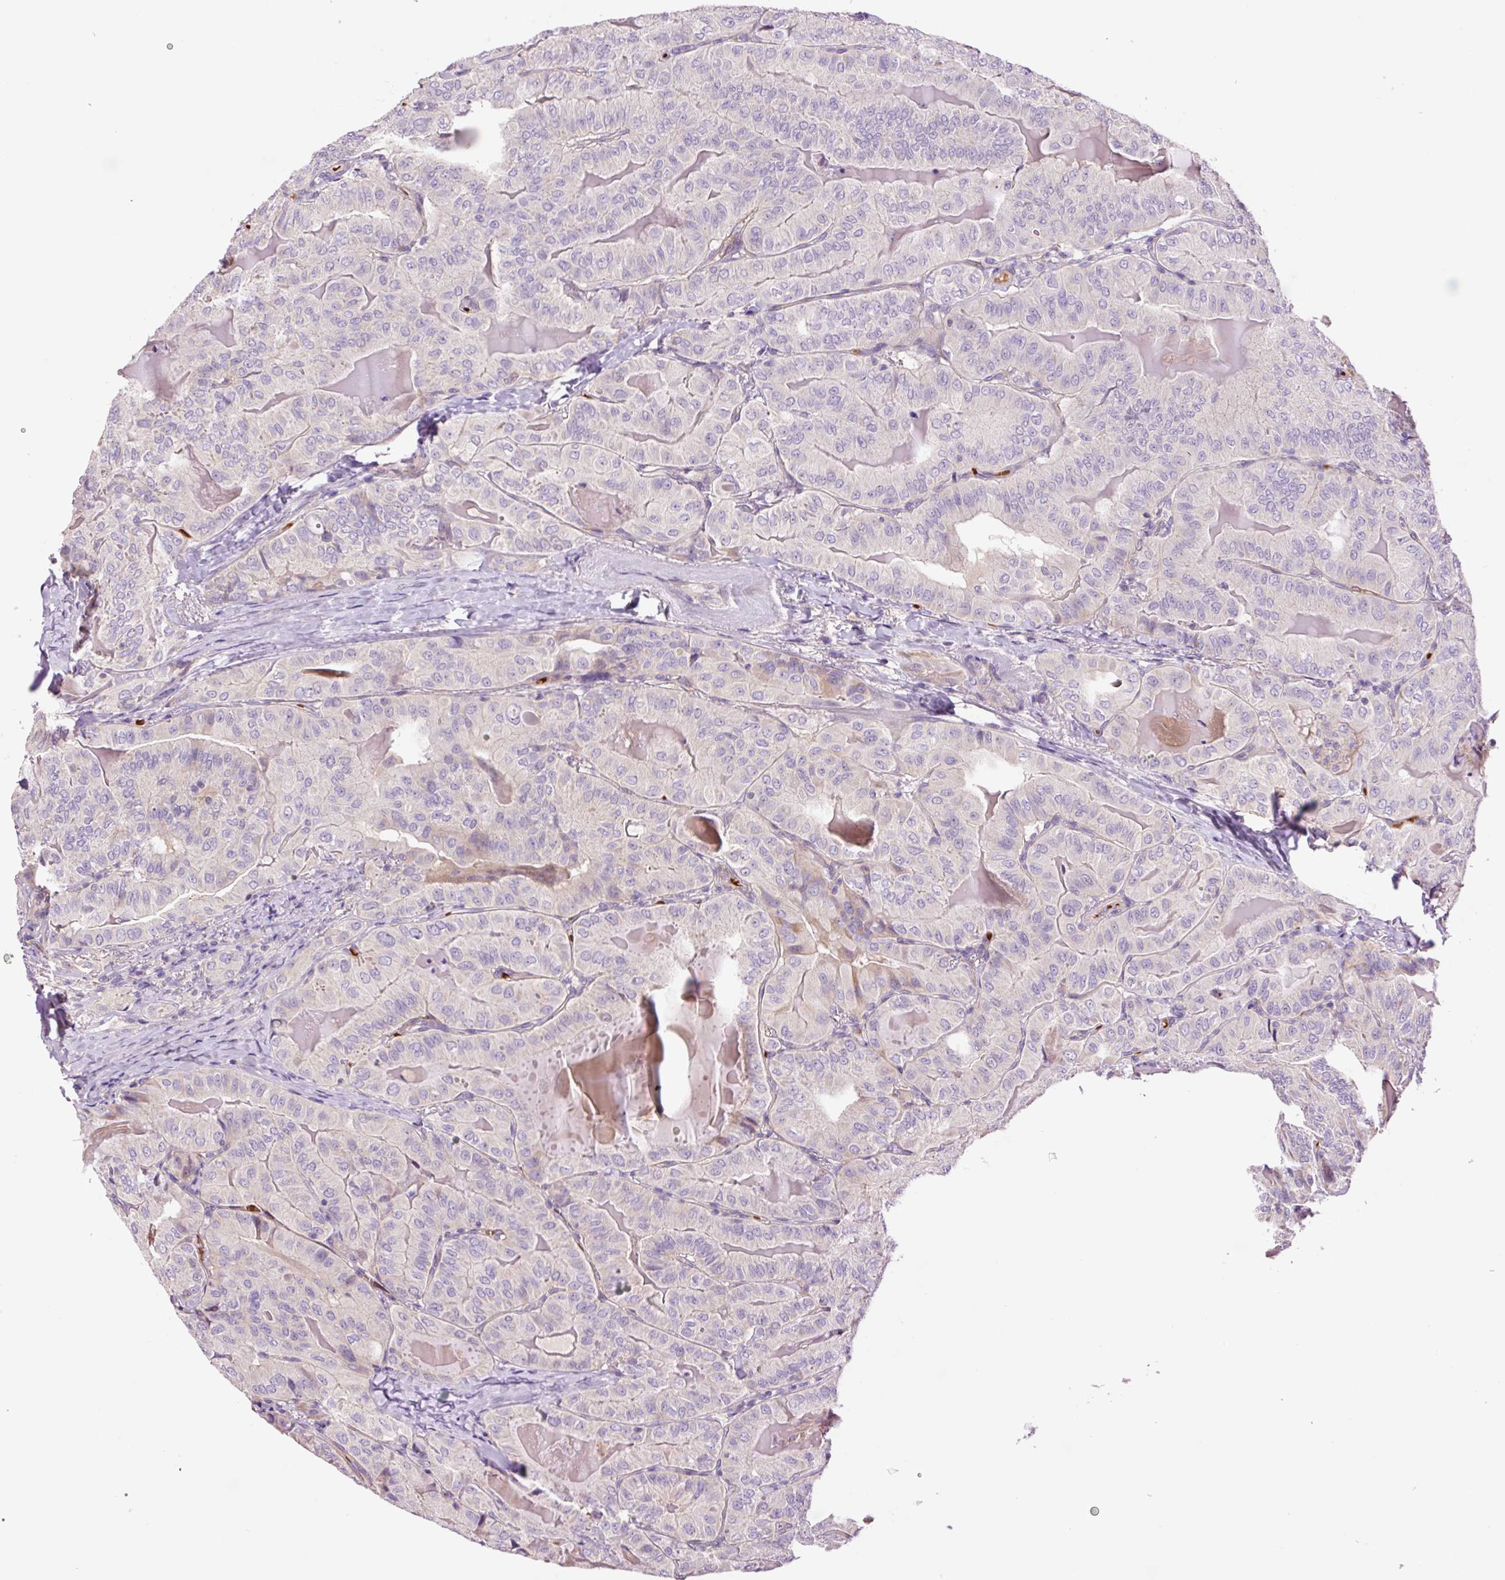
{"staining": {"intensity": "negative", "quantity": "none", "location": "none"}, "tissue": "thyroid cancer", "cell_type": "Tumor cells", "image_type": "cancer", "snomed": [{"axis": "morphology", "description": "Papillary adenocarcinoma, NOS"}, {"axis": "topography", "description": "Thyroid gland"}], "caption": "DAB (3,3'-diaminobenzidine) immunohistochemical staining of thyroid cancer (papillary adenocarcinoma) exhibits no significant expression in tumor cells.", "gene": "TMEM235", "patient": {"sex": "female", "age": 68}}